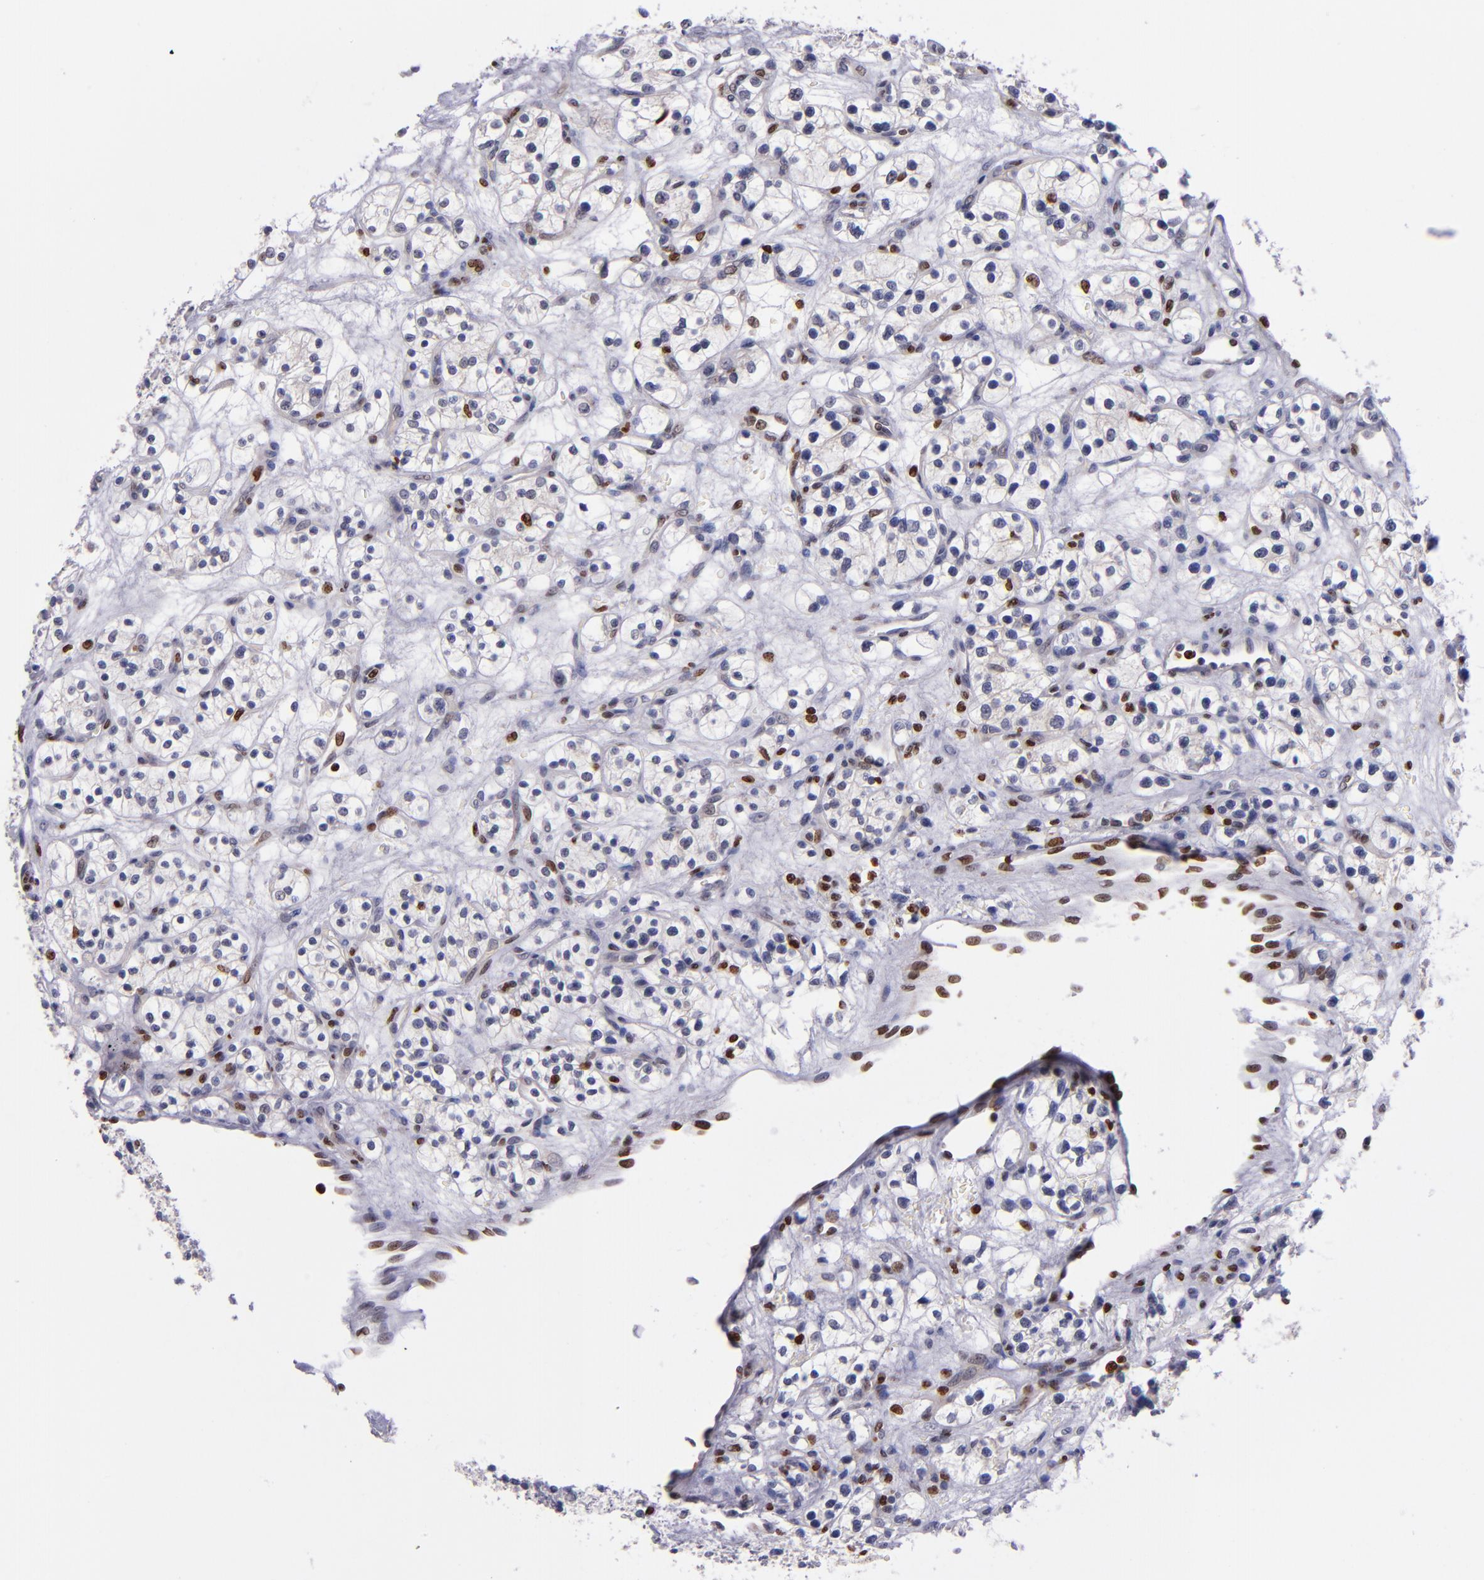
{"staining": {"intensity": "moderate", "quantity": "25%-75%", "location": "nuclear"}, "tissue": "renal cancer", "cell_type": "Tumor cells", "image_type": "cancer", "snomed": [{"axis": "morphology", "description": "Adenocarcinoma, NOS"}, {"axis": "topography", "description": "Kidney"}], "caption": "Protein staining by IHC shows moderate nuclear staining in about 25%-75% of tumor cells in renal cancer (adenocarcinoma).", "gene": "CDKL5", "patient": {"sex": "female", "age": 60}}